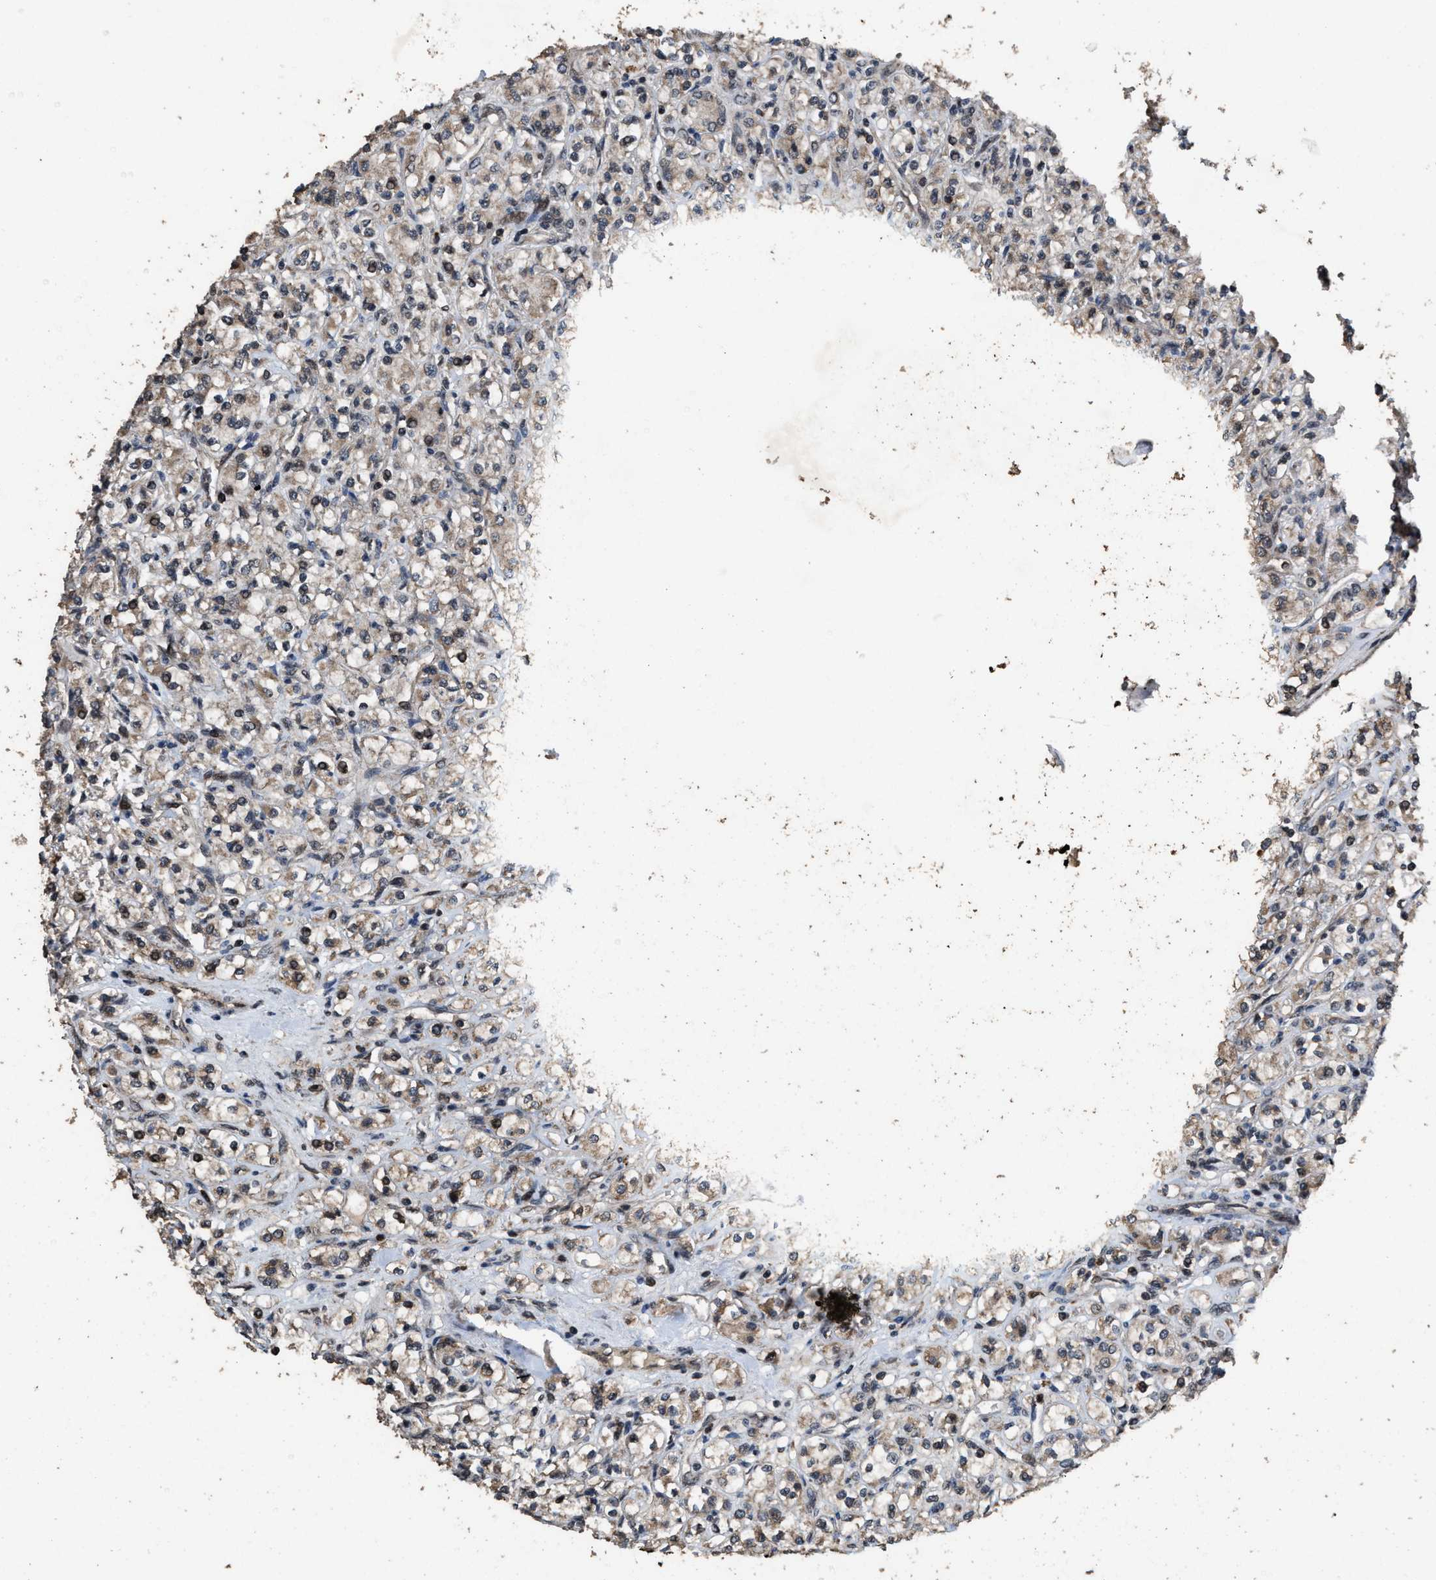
{"staining": {"intensity": "weak", "quantity": "<25%", "location": "cytoplasmic/membranous"}, "tissue": "renal cancer", "cell_type": "Tumor cells", "image_type": "cancer", "snomed": [{"axis": "morphology", "description": "Adenocarcinoma, NOS"}, {"axis": "topography", "description": "Kidney"}], "caption": "This is an IHC photomicrograph of human adenocarcinoma (renal). There is no positivity in tumor cells.", "gene": "HAUS6", "patient": {"sex": "male", "age": 77}}